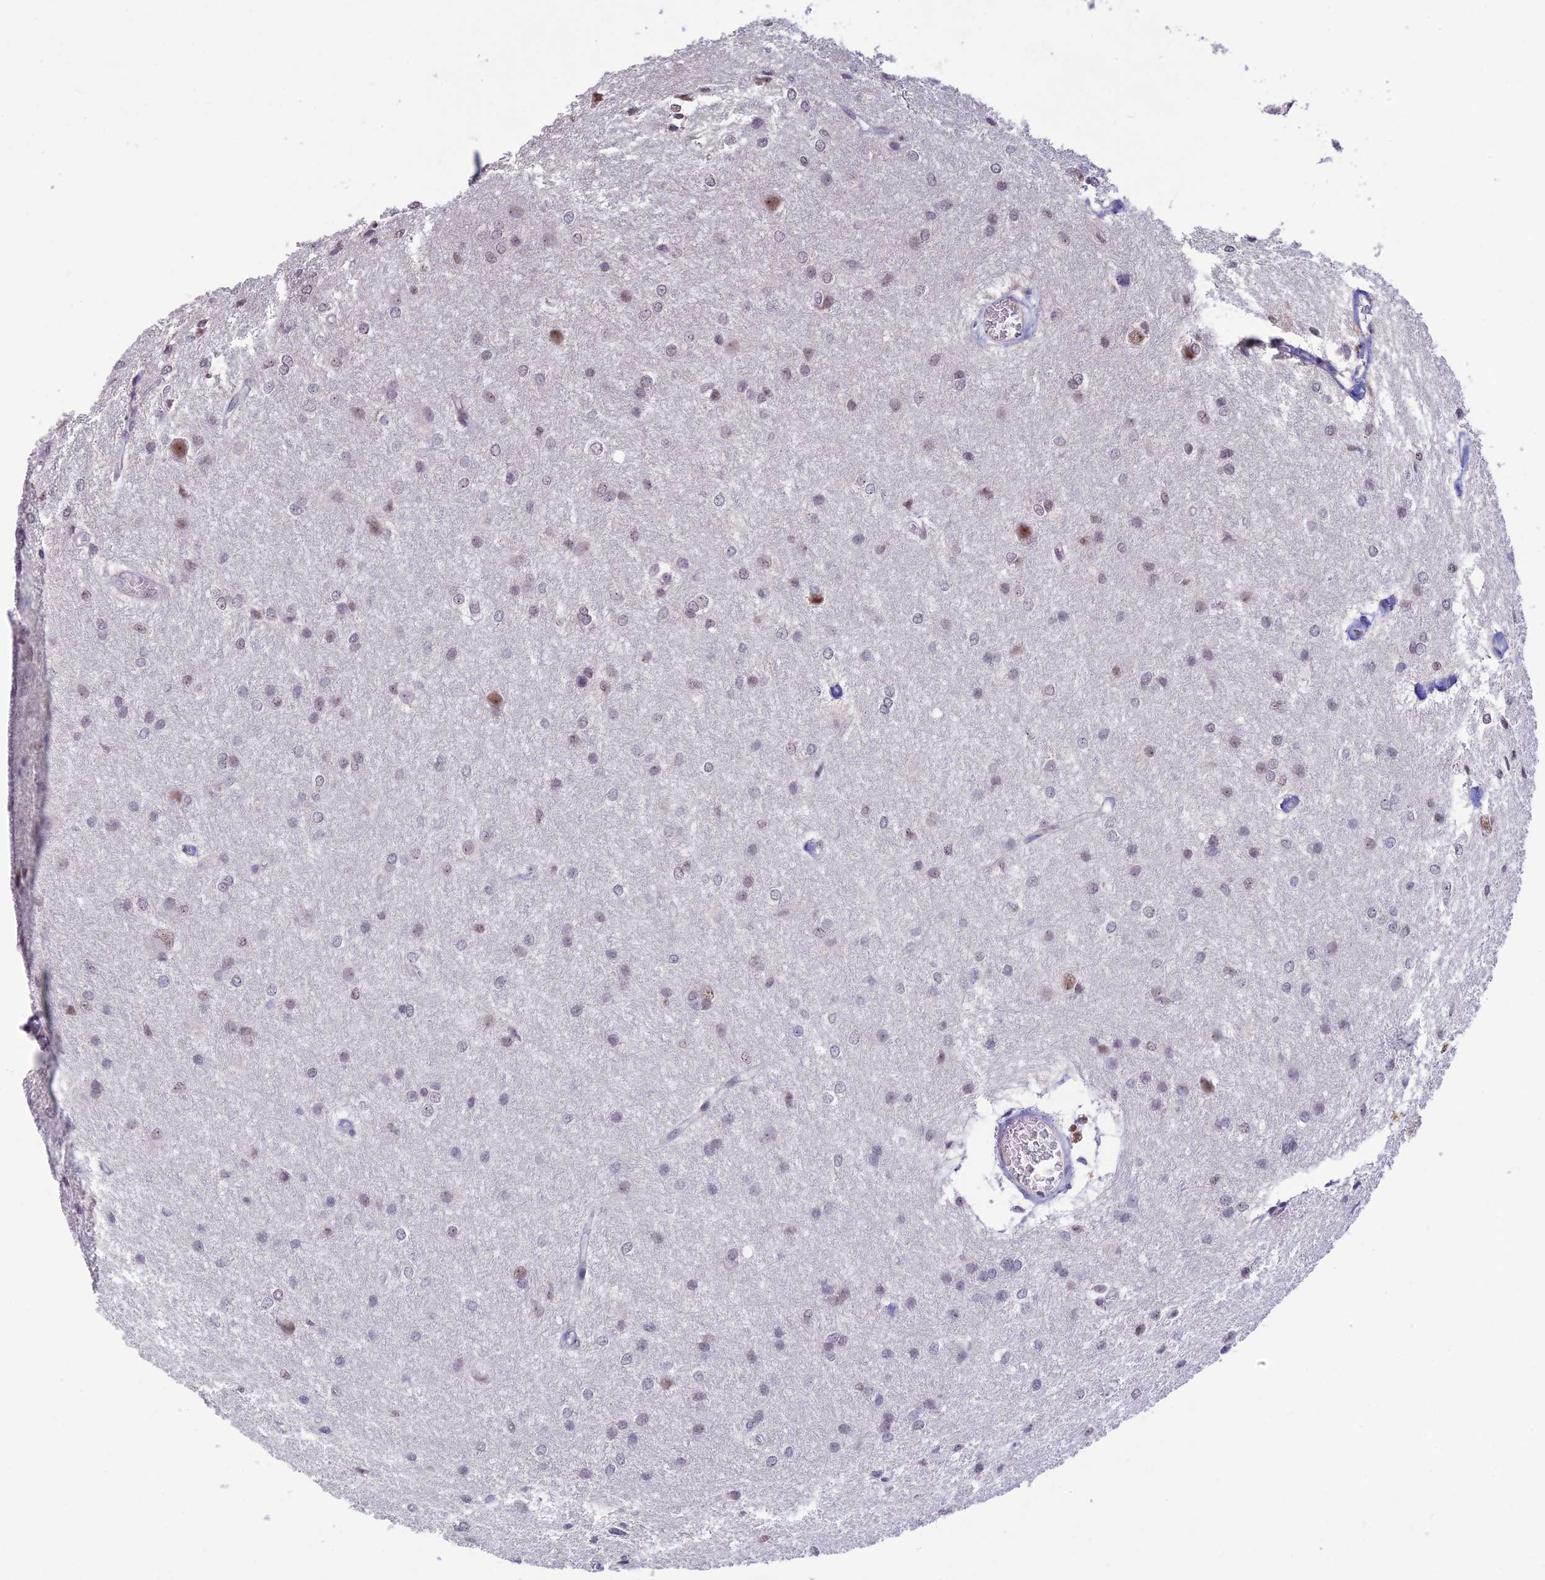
{"staining": {"intensity": "negative", "quantity": "none", "location": "none"}, "tissue": "glioma", "cell_type": "Tumor cells", "image_type": "cancer", "snomed": [{"axis": "morphology", "description": "Glioma, malignant, High grade"}, {"axis": "topography", "description": "Brain"}], "caption": "Micrograph shows no significant protein staining in tumor cells of glioma.", "gene": "POLR1G", "patient": {"sex": "female", "age": 50}}